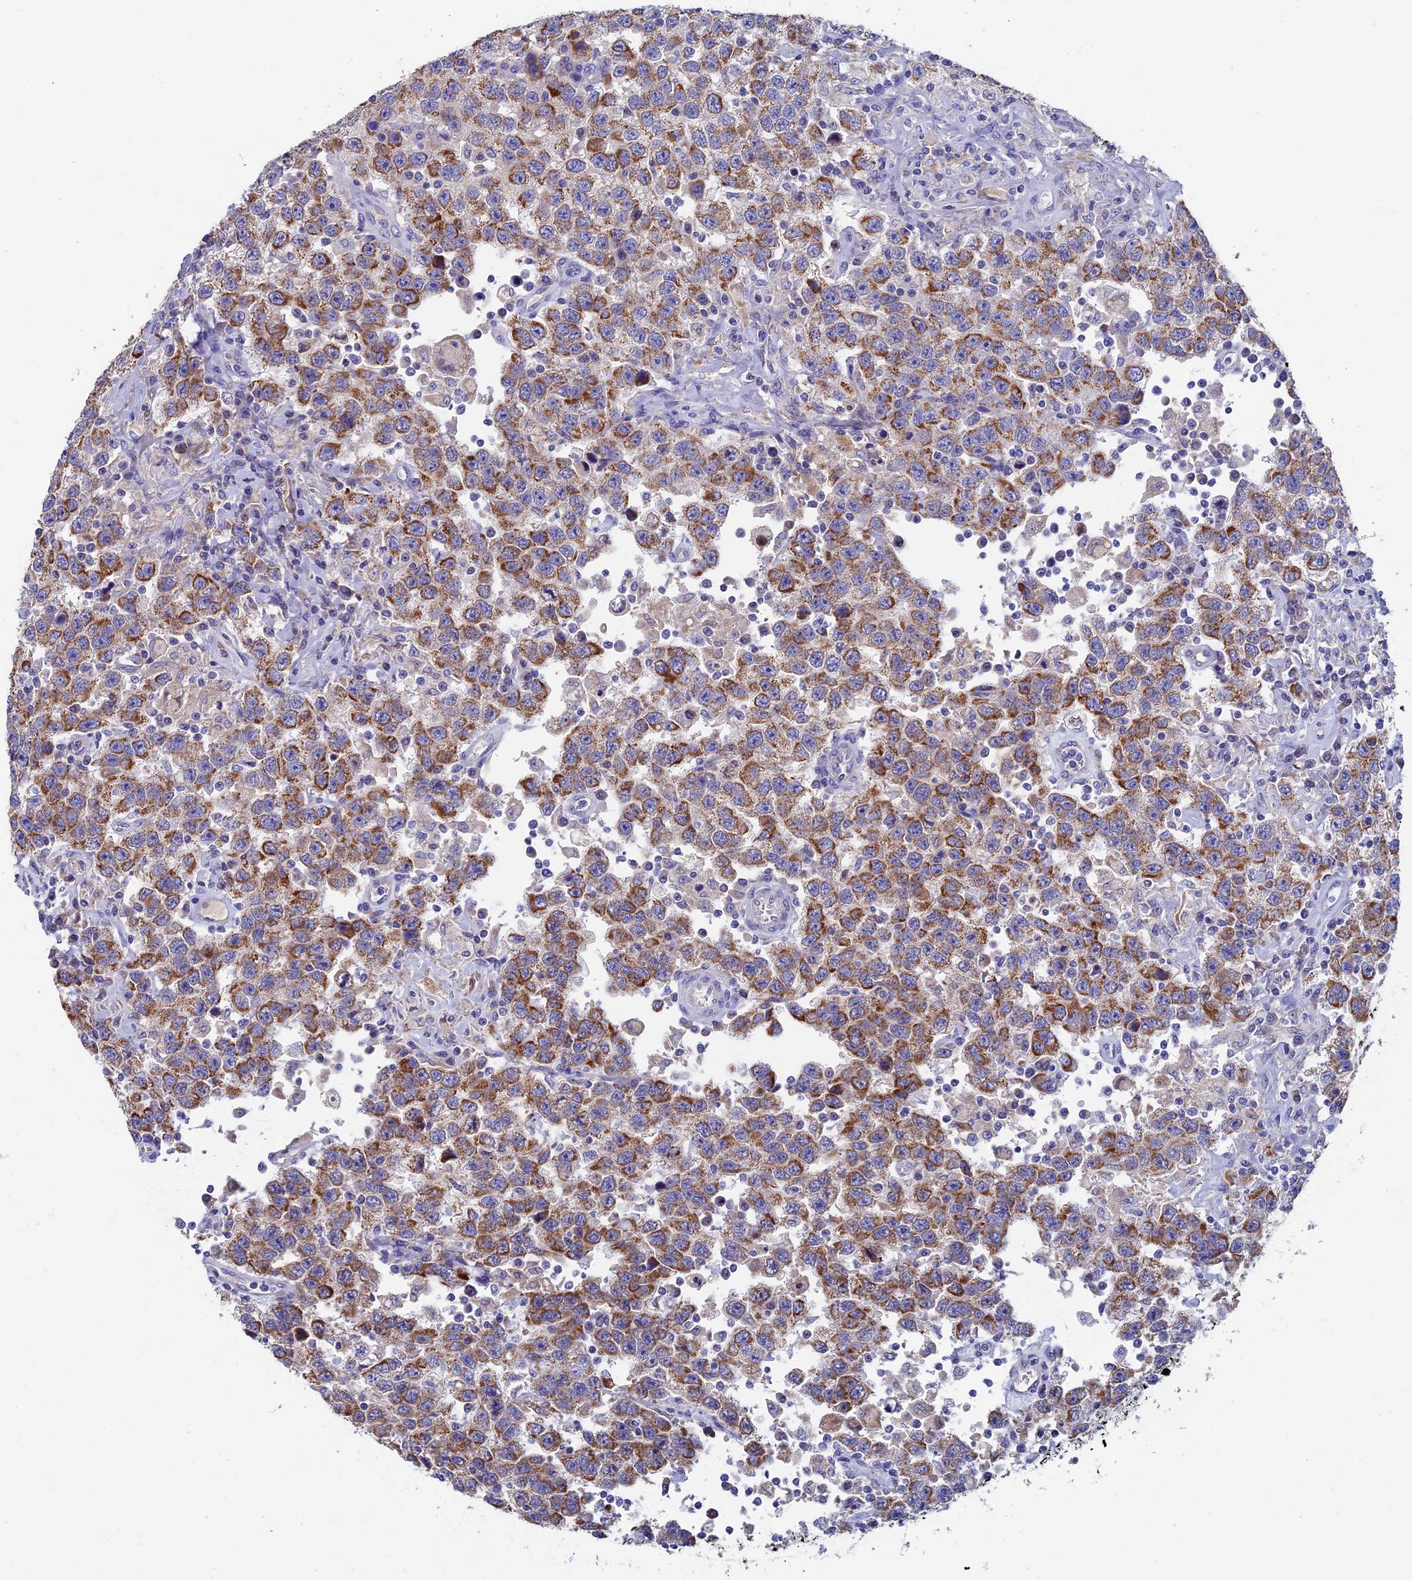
{"staining": {"intensity": "moderate", "quantity": ">75%", "location": "cytoplasmic/membranous"}, "tissue": "testis cancer", "cell_type": "Tumor cells", "image_type": "cancer", "snomed": [{"axis": "morphology", "description": "Seminoma, NOS"}, {"axis": "topography", "description": "Testis"}], "caption": "Moderate cytoplasmic/membranous protein positivity is identified in approximately >75% of tumor cells in seminoma (testis).", "gene": "OAT", "patient": {"sex": "male", "age": 41}}